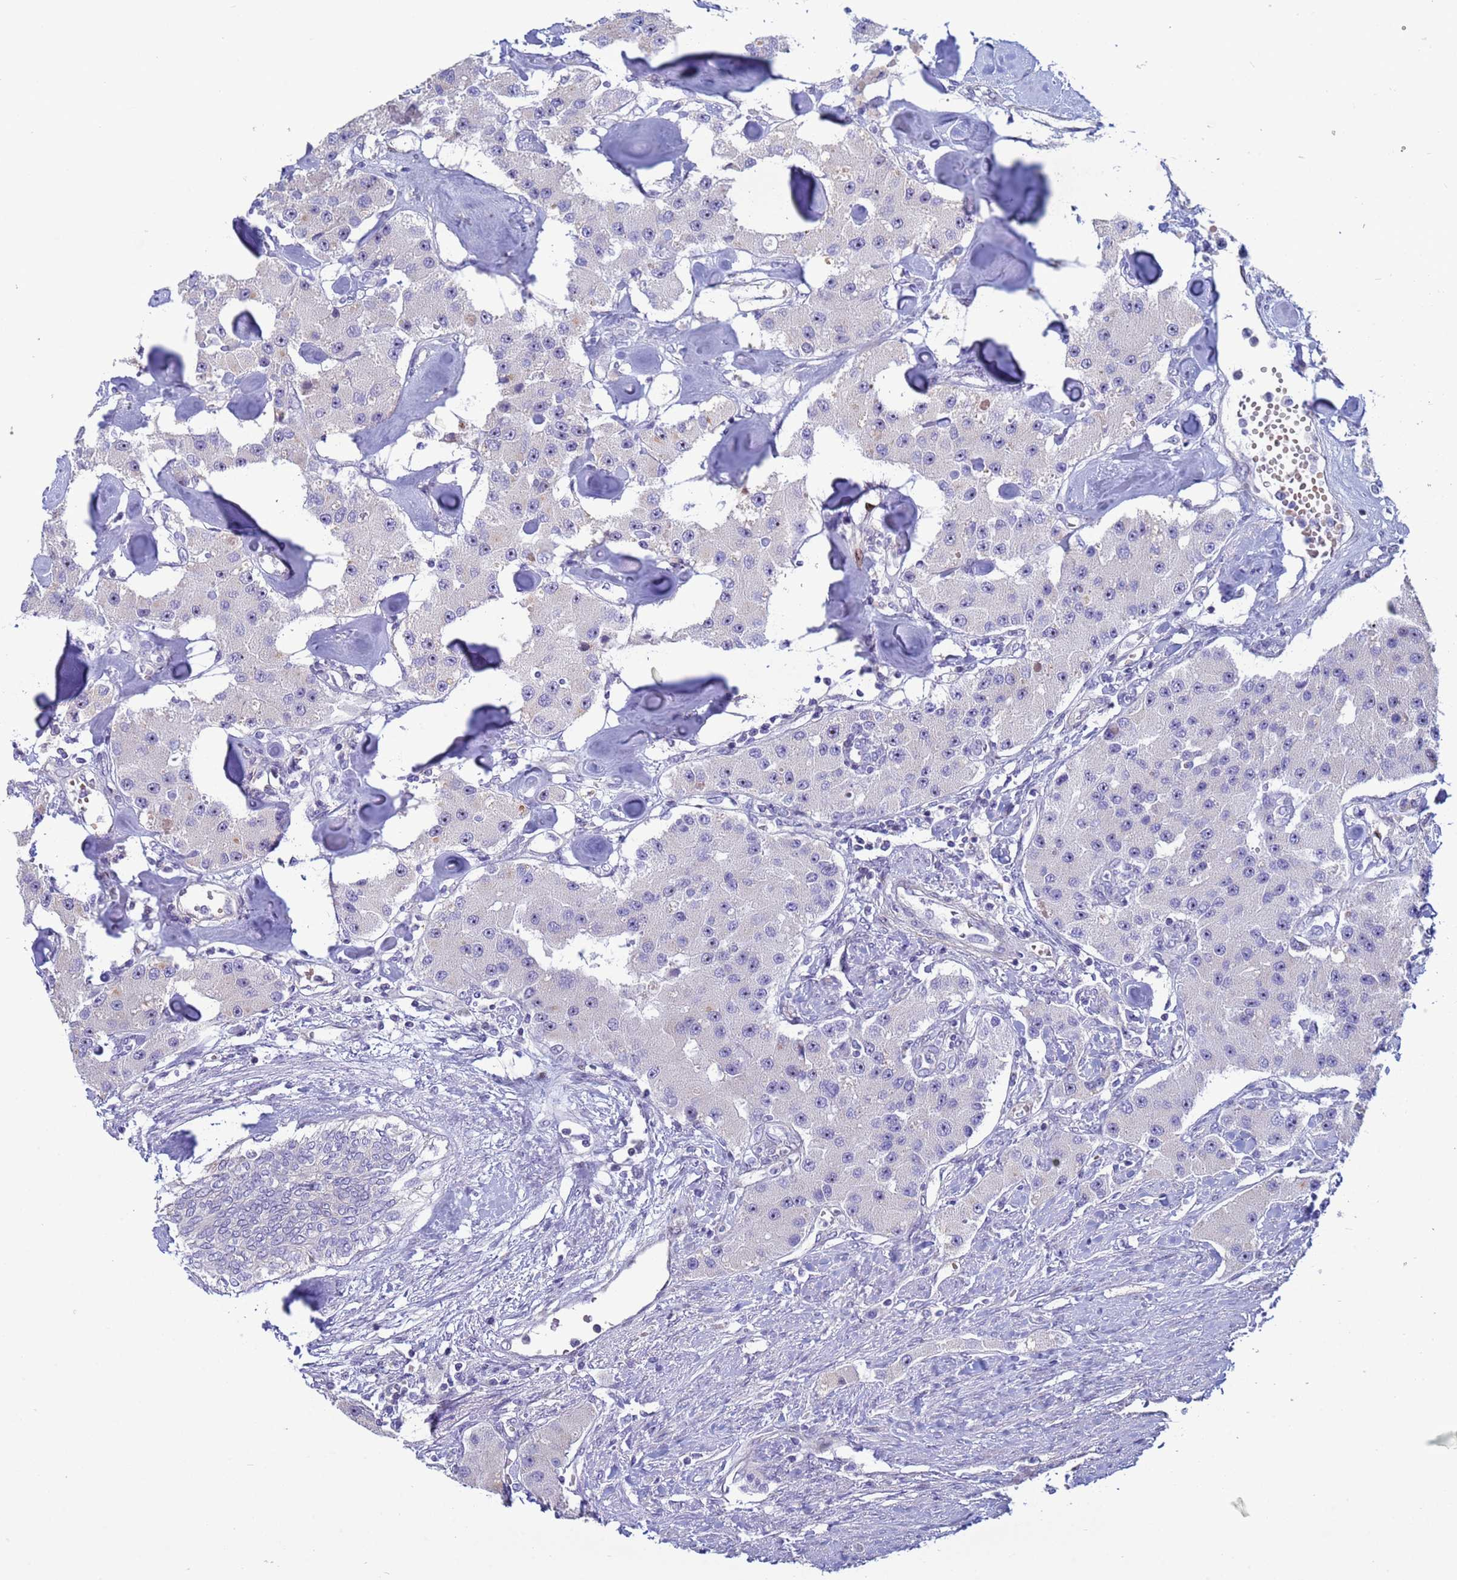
{"staining": {"intensity": "negative", "quantity": "none", "location": "none"}, "tissue": "carcinoid", "cell_type": "Tumor cells", "image_type": "cancer", "snomed": [{"axis": "morphology", "description": "Carcinoid, malignant, NOS"}, {"axis": "topography", "description": "Pancreas"}], "caption": "This is an immunohistochemistry (IHC) micrograph of human carcinoid. There is no positivity in tumor cells.", "gene": "PPP6R1", "patient": {"sex": "male", "age": 41}}